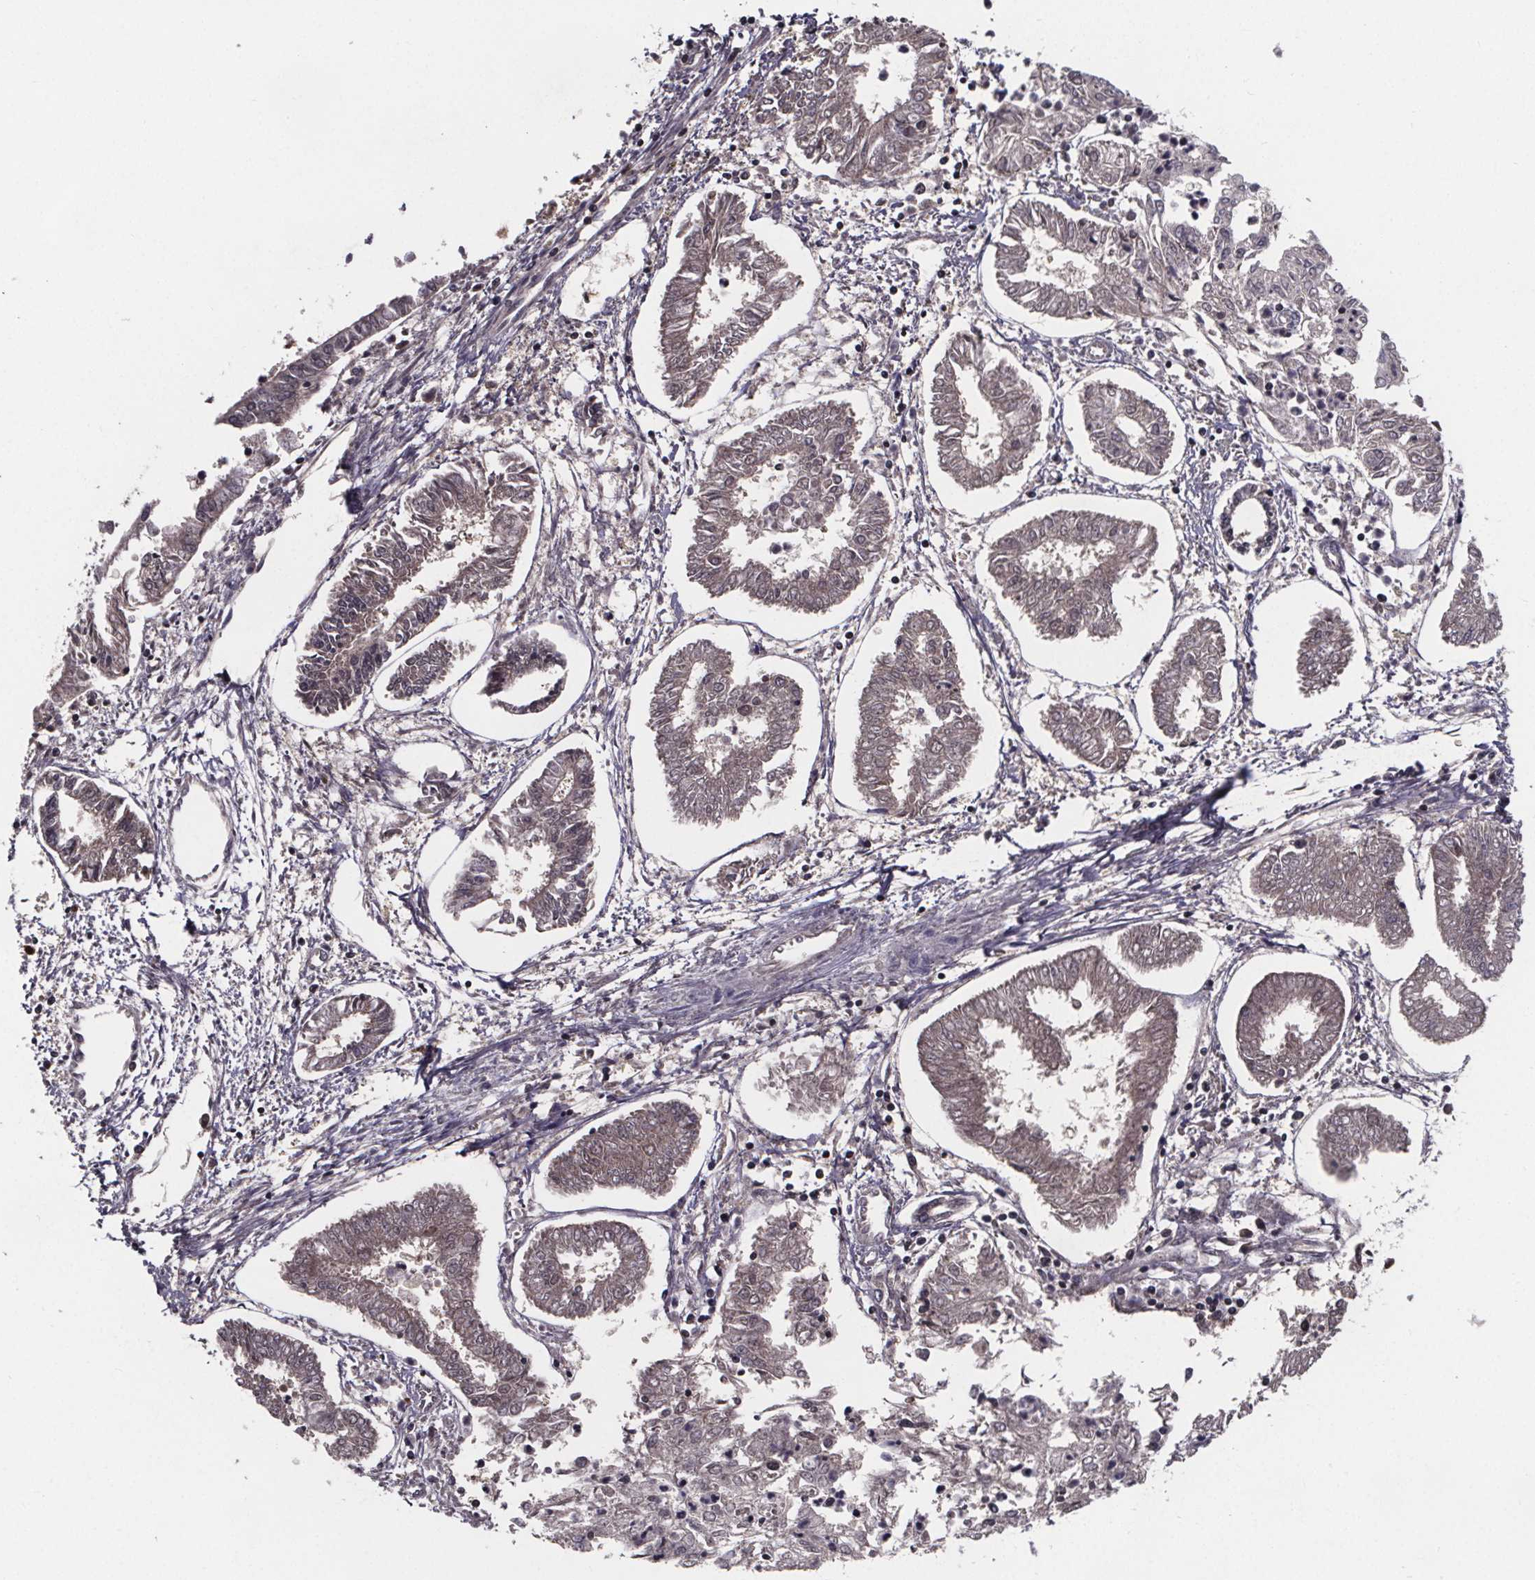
{"staining": {"intensity": "weak", "quantity": ">75%", "location": "cytoplasmic/membranous"}, "tissue": "endometrial cancer", "cell_type": "Tumor cells", "image_type": "cancer", "snomed": [{"axis": "morphology", "description": "Adenocarcinoma, NOS"}, {"axis": "topography", "description": "Endometrium"}], "caption": "Adenocarcinoma (endometrial) was stained to show a protein in brown. There is low levels of weak cytoplasmic/membranous positivity in approximately >75% of tumor cells. (DAB IHC, brown staining for protein, blue staining for nuclei).", "gene": "FN3KRP", "patient": {"sex": "female", "age": 68}}